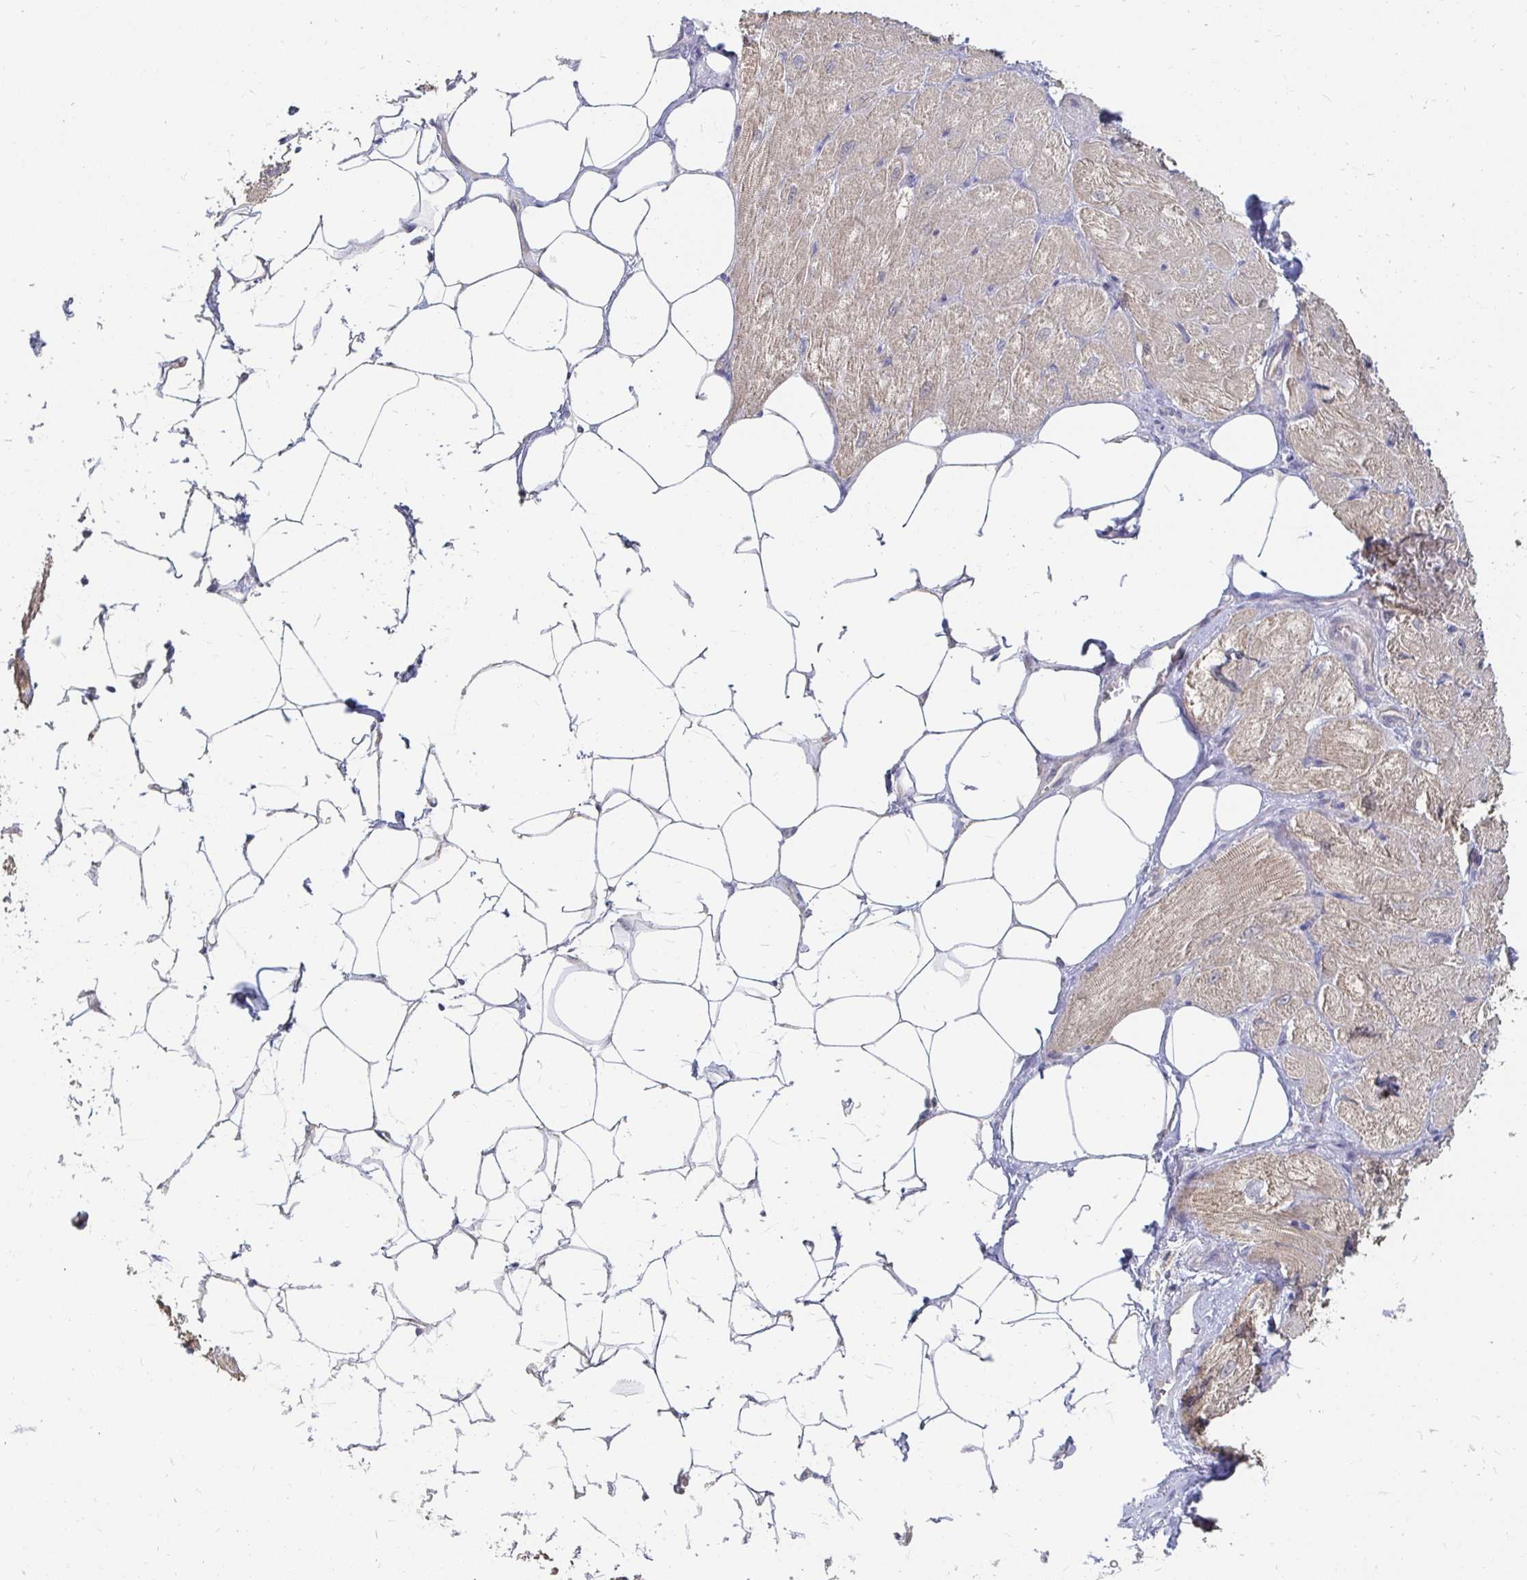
{"staining": {"intensity": "weak", "quantity": "<25%", "location": "cytoplasmic/membranous"}, "tissue": "heart muscle", "cell_type": "Cardiomyocytes", "image_type": "normal", "snomed": [{"axis": "morphology", "description": "Normal tissue, NOS"}, {"axis": "topography", "description": "Heart"}], "caption": "Cardiomyocytes are negative for brown protein staining in benign heart muscle.", "gene": "MEIS1", "patient": {"sex": "male", "age": 62}}